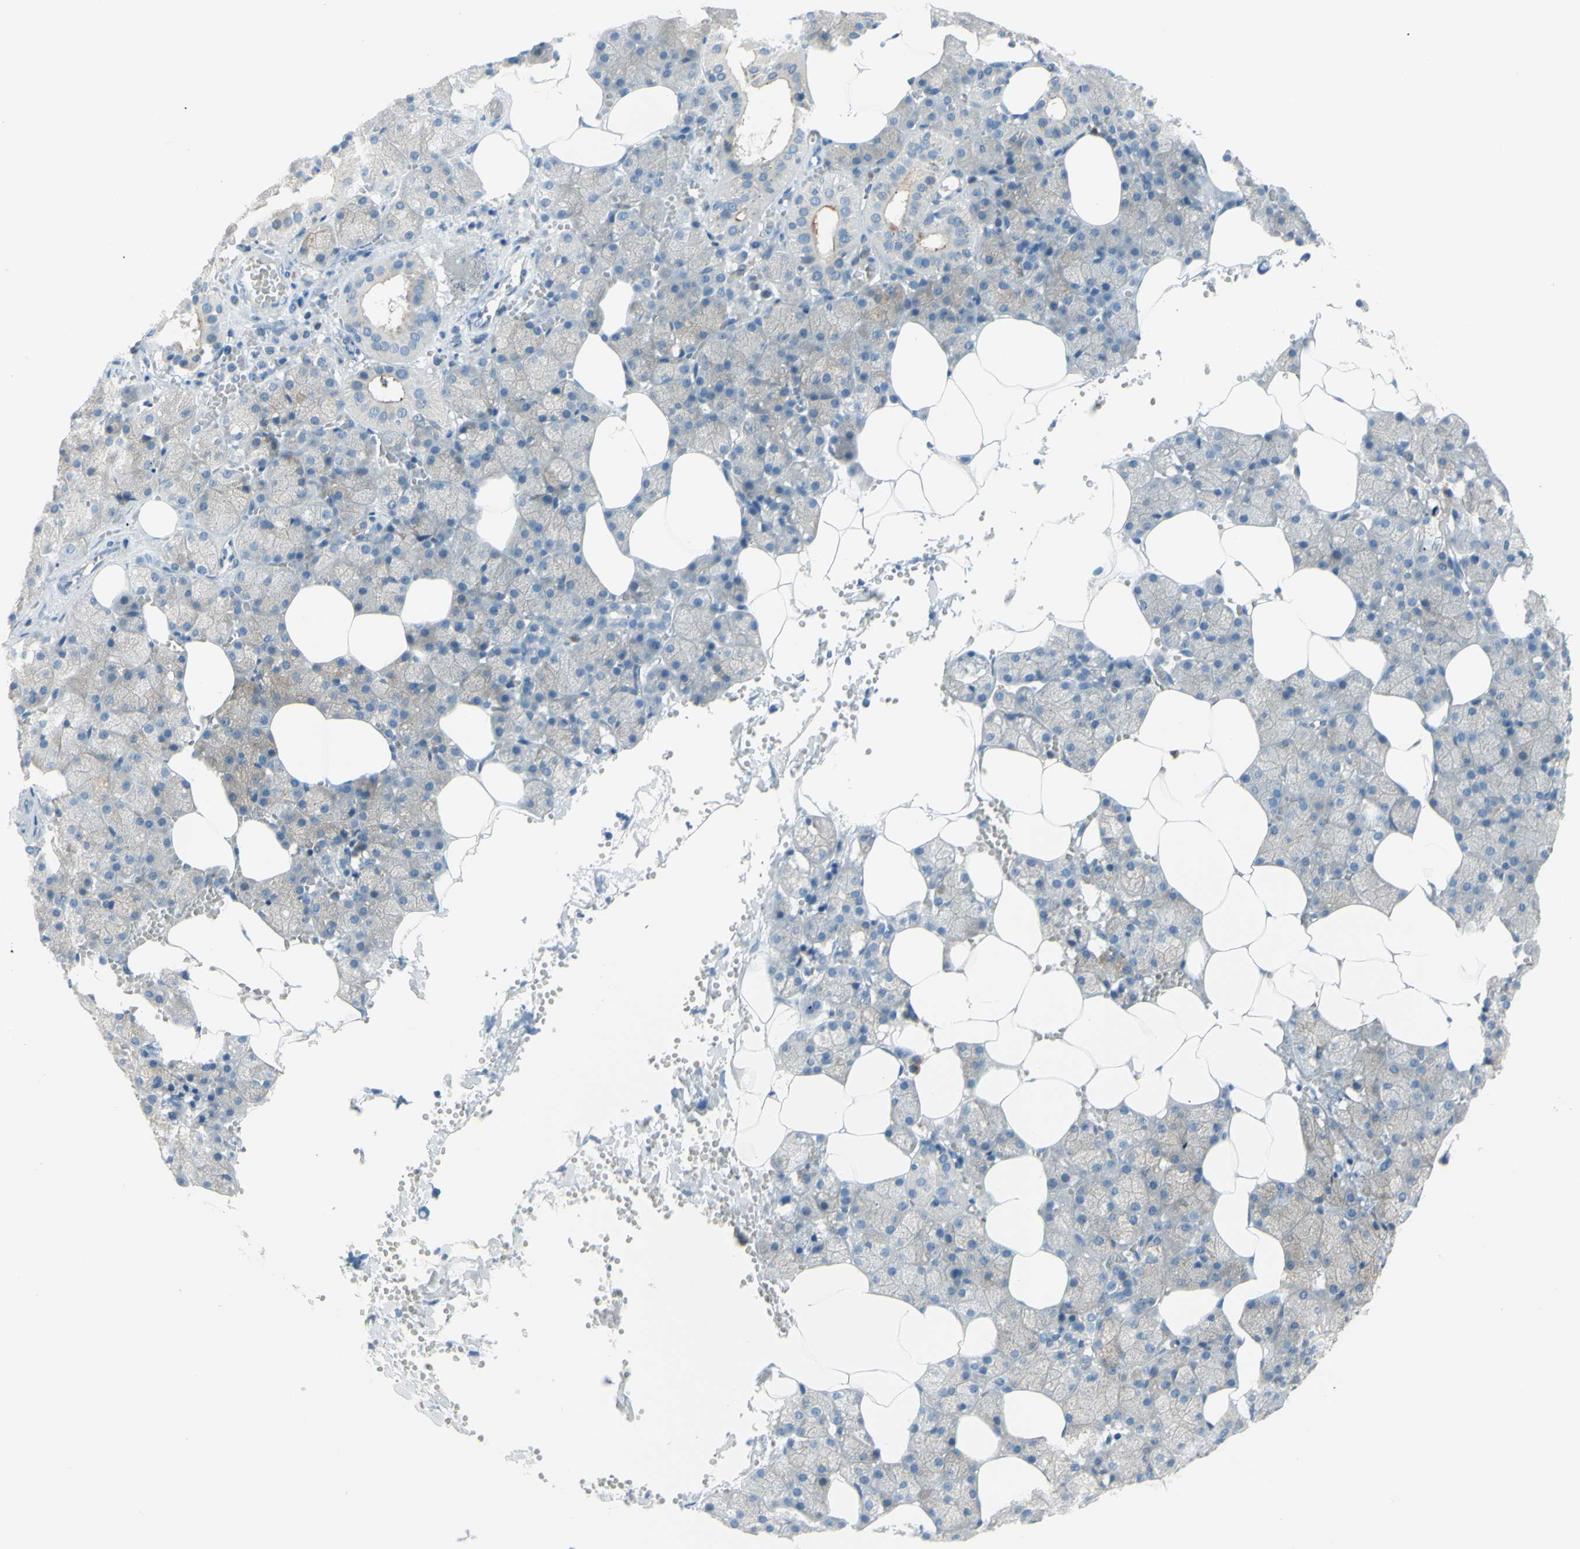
{"staining": {"intensity": "moderate", "quantity": ">75%", "location": "cytoplasmic/membranous"}, "tissue": "salivary gland", "cell_type": "Glandular cells", "image_type": "normal", "snomed": [{"axis": "morphology", "description": "Normal tissue, NOS"}, {"axis": "topography", "description": "Salivary gland"}], "caption": "This photomicrograph shows immunohistochemistry (IHC) staining of benign human salivary gland, with medium moderate cytoplasmic/membranous expression in approximately >75% of glandular cells.", "gene": "FRMD4B", "patient": {"sex": "male", "age": 62}}